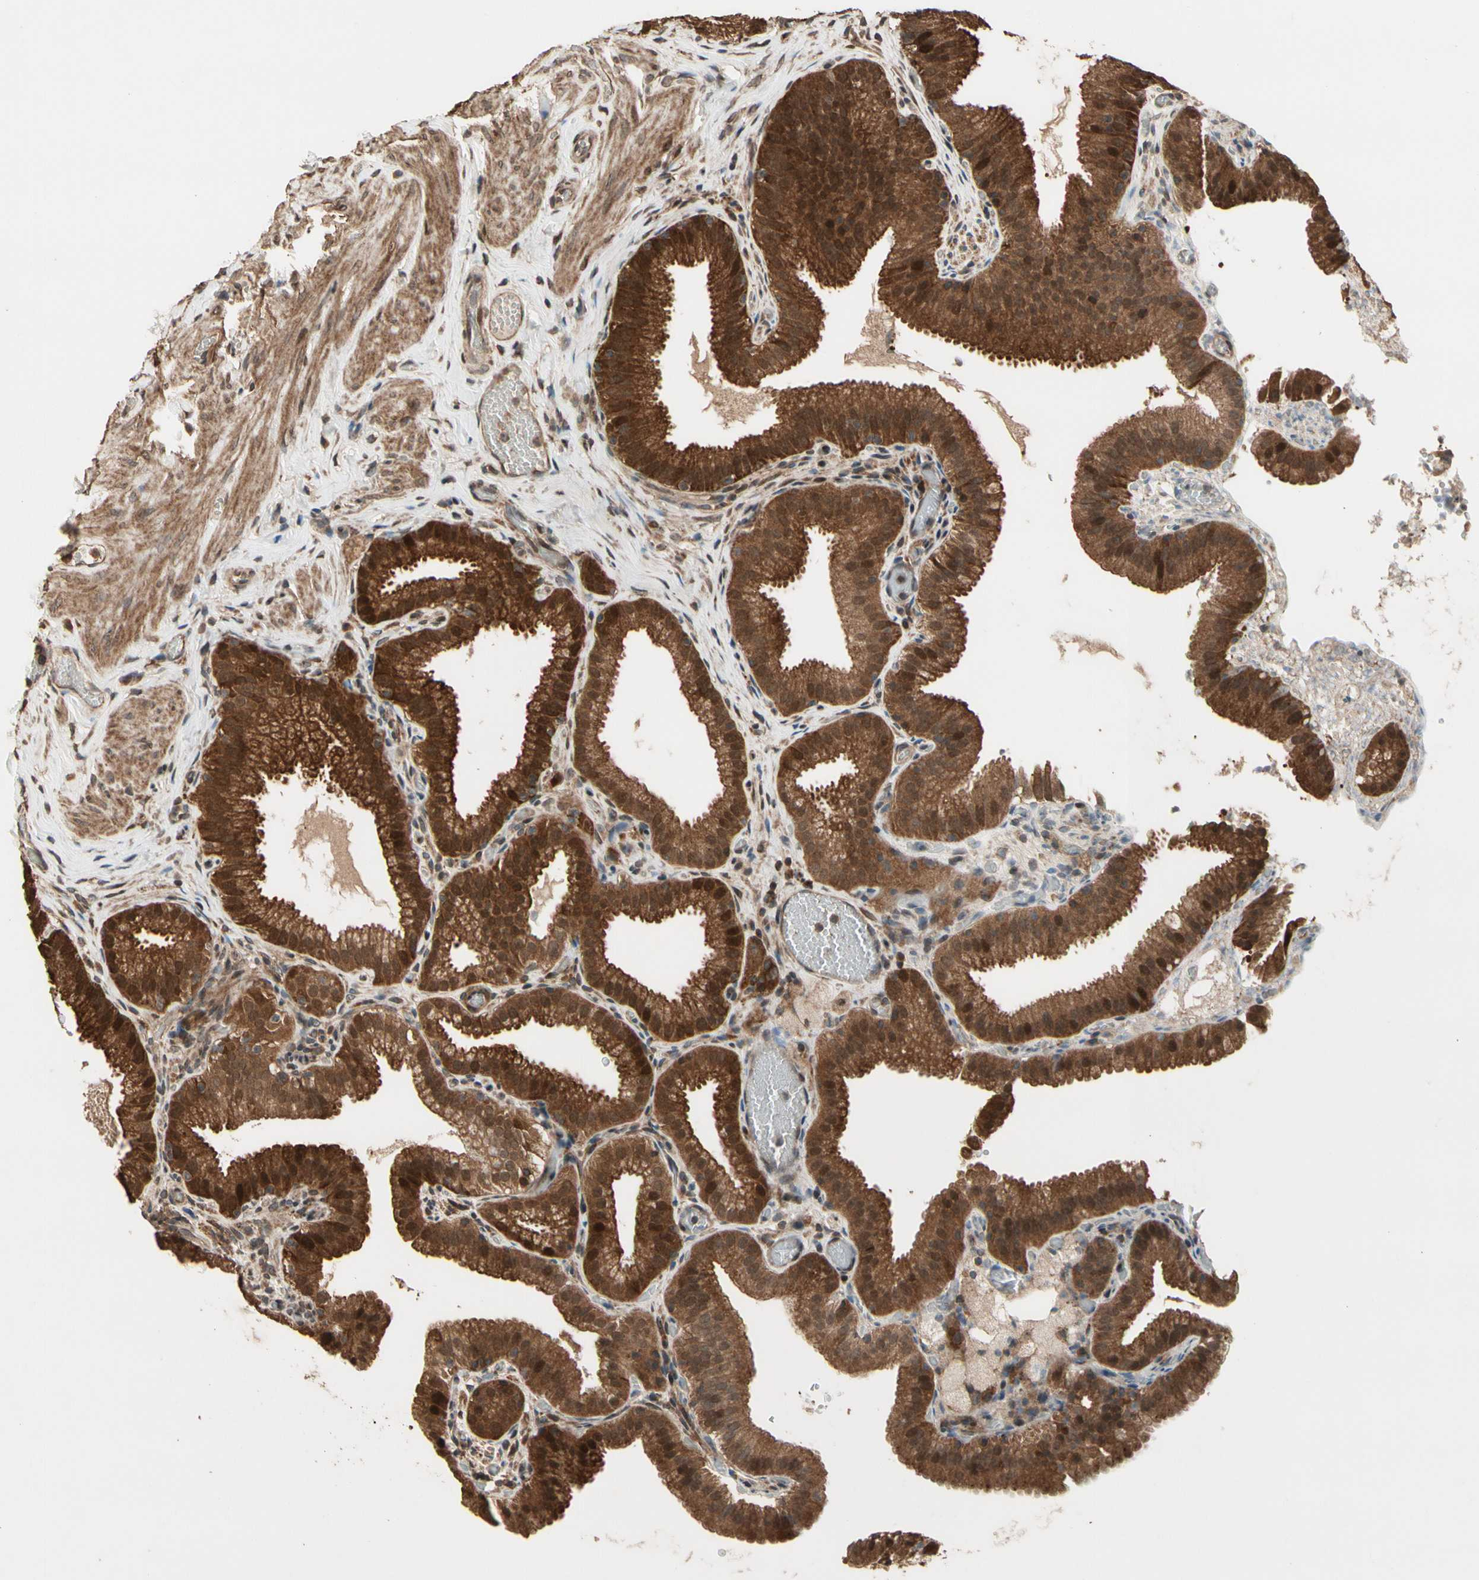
{"staining": {"intensity": "strong", "quantity": ">75%", "location": "cytoplasmic/membranous,nuclear"}, "tissue": "gallbladder", "cell_type": "Glandular cells", "image_type": "normal", "snomed": [{"axis": "morphology", "description": "Normal tissue, NOS"}, {"axis": "topography", "description": "Gallbladder"}], "caption": "Approximately >75% of glandular cells in benign gallbladder exhibit strong cytoplasmic/membranous,nuclear protein staining as visualized by brown immunohistochemical staining.", "gene": "CSF1R", "patient": {"sex": "male", "age": 54}}